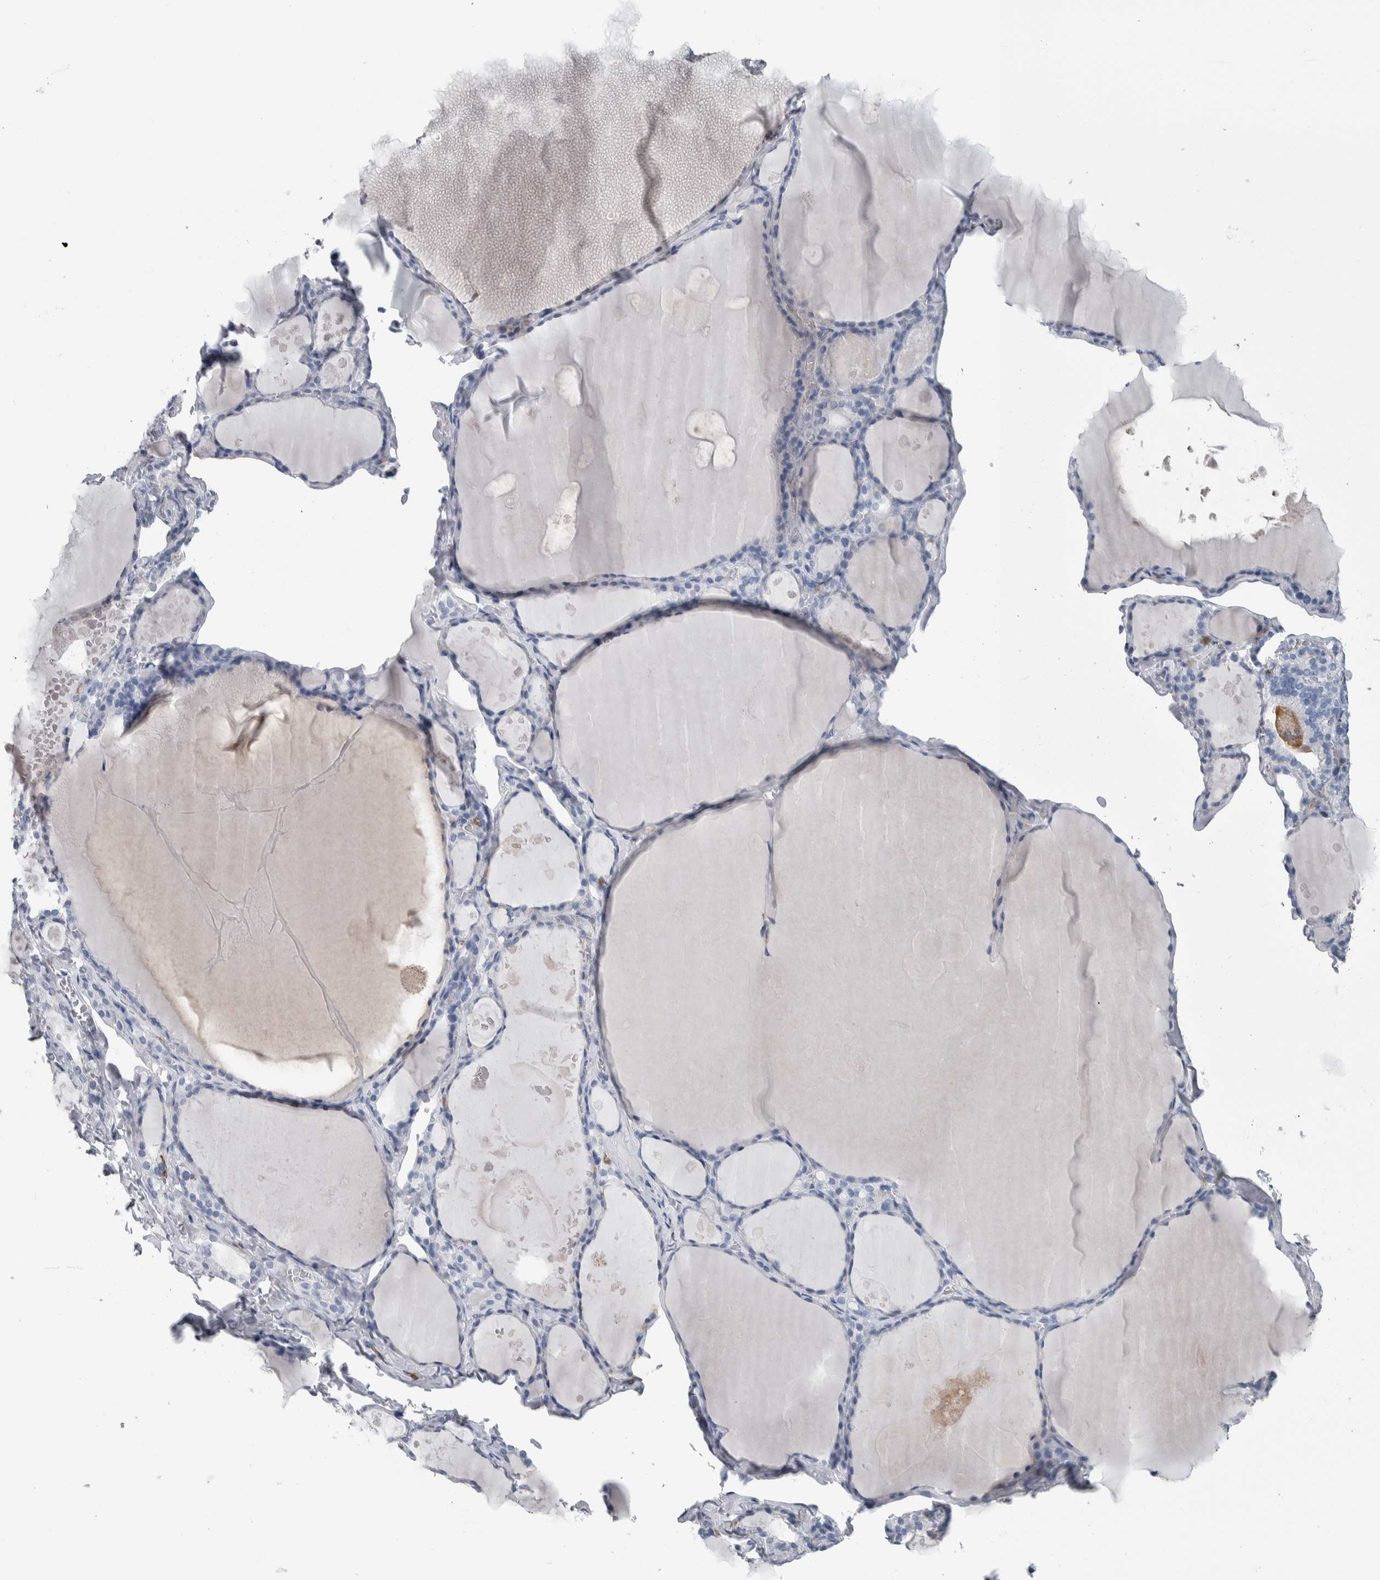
{"staining": {"intensity": "negative", "quantity": "none", "location": "none"}, "tissue": "thyroid gland", "cell_type": "Glandular cells", "image_type": "normal", "snomed": [{"axis": "morphology", "description": "Normal tissue, NOS"}, {"axis": "topography", "description": "Thyroid gland"}], "caption": "A high-resolution micrograph shows IHC staining of unremarkable thyroid gland, which displays no significant positivity in glandular cells.", "gene": "SKAP2", "patient": {"sex": "male", "age": 56}}